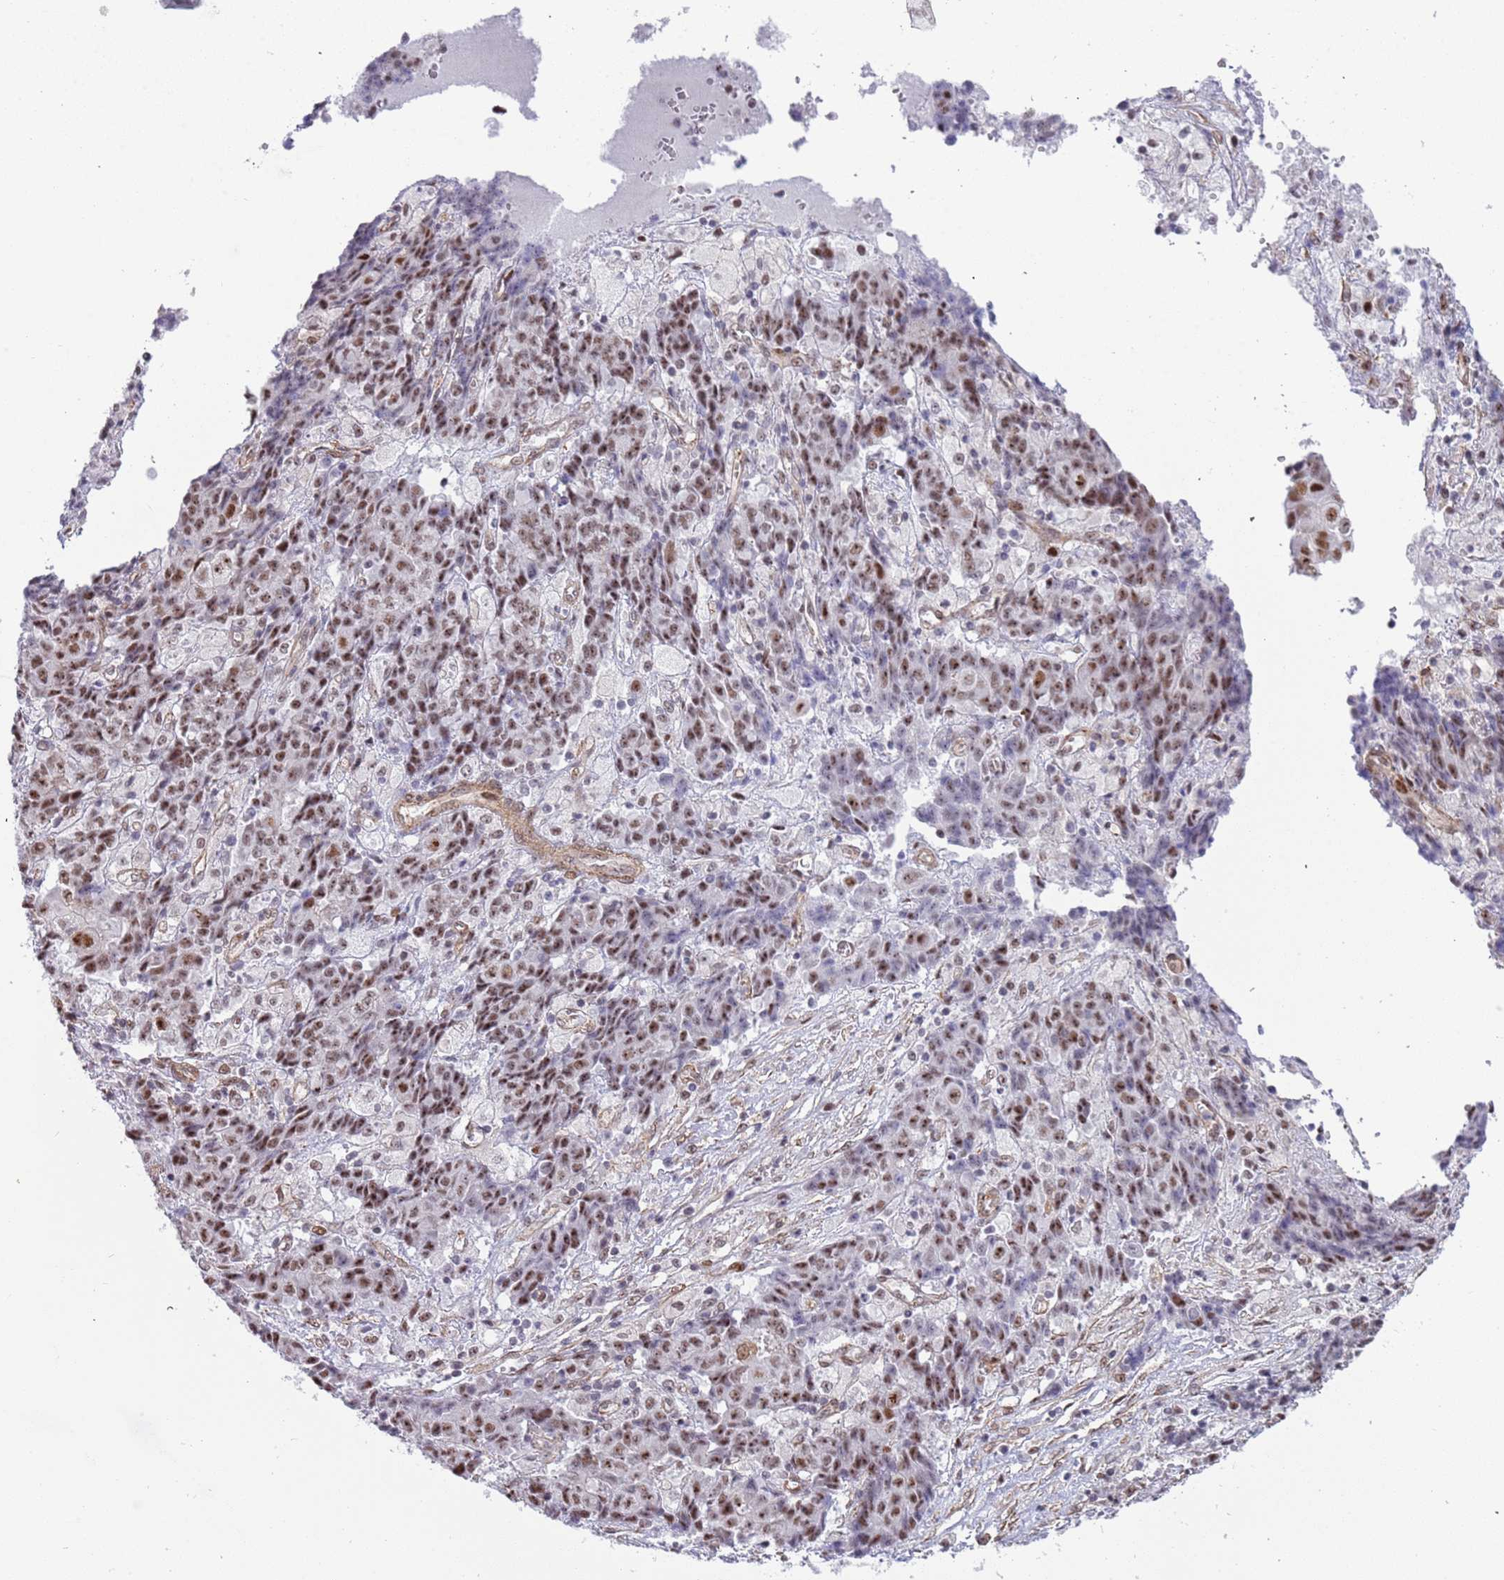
{"staining": {"intensity": "moderate", "quantity": "25%-75%", "location": "nuclear"}, "tissue": "ovarian cancer", "cell_type": "Tumor cells", "image_type": "cancer", "snomed": [{"axis": "morphology", "description": "Carcinoma, endometroid"}, {"axis": "topography", "description": "Ovary"}], "caption": "Moderate nuclear protein positivity is identified in approximately 25%-75% of tumor cells in ovarian cancer (endometroid carcinoma).", "gene": "LRMDA", "patient": {"sex": "female", "age": 42}}